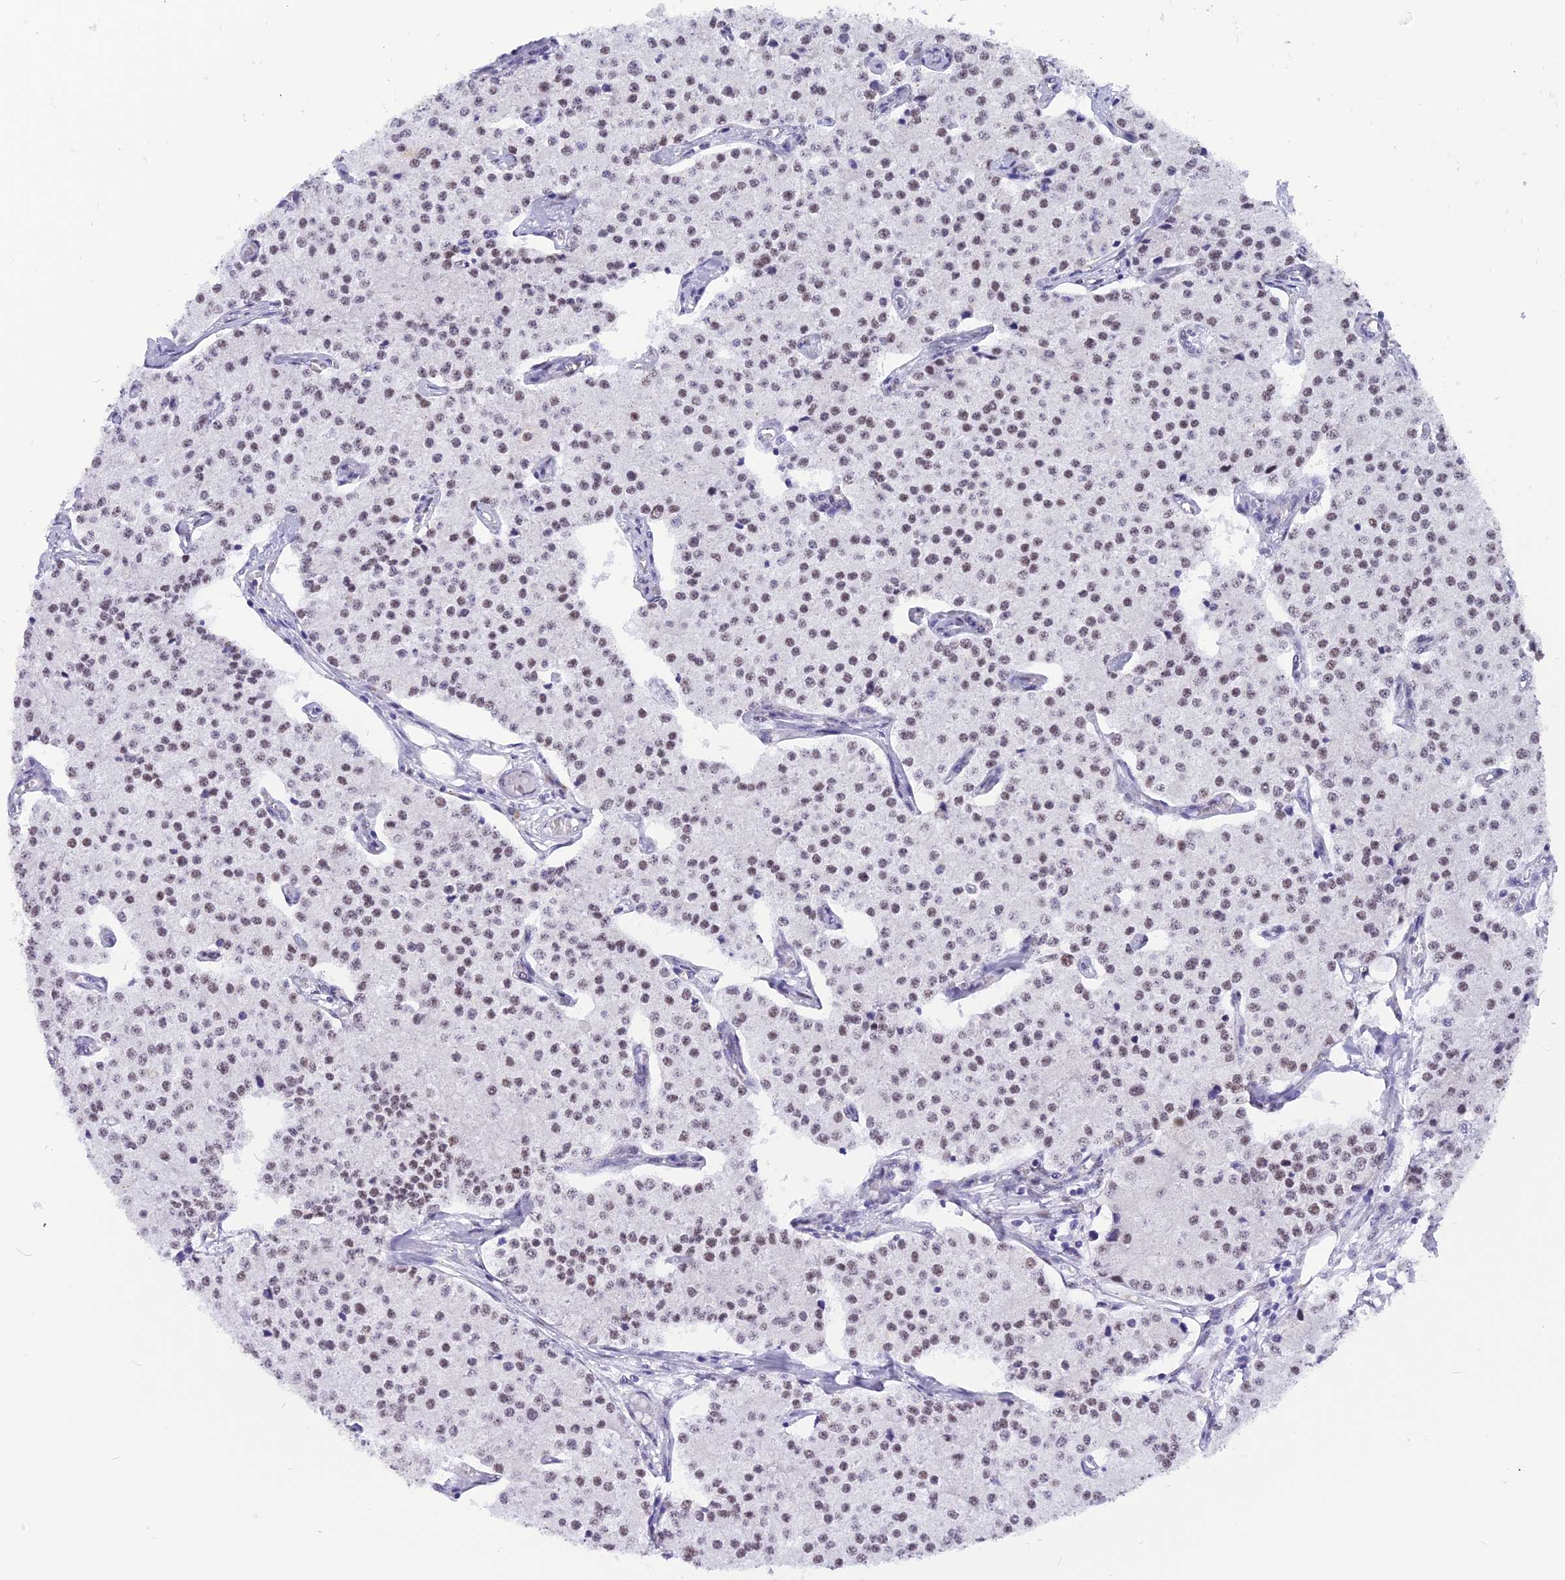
{"staining": {"intensity": "weak", "quantity": "25%-75%", "location": "nuclear"}, "tissue": "carcinoid", "cell_type": "Tumor cells", "image_type": "cancer", "snomed": [{"axis": "morphology", "description": "Carcinoid, malignant, NOS"}, {"axis": "topography", "description": "Colon"}], "caption": "Human carcinoid (malignant) stained for a protein (brown) reveals weak nuclear positive expression in approximately 25%-75% of tumor cells.", "gene": "IRF2BP1", "patient": {"sex": "female", "age": 52}}